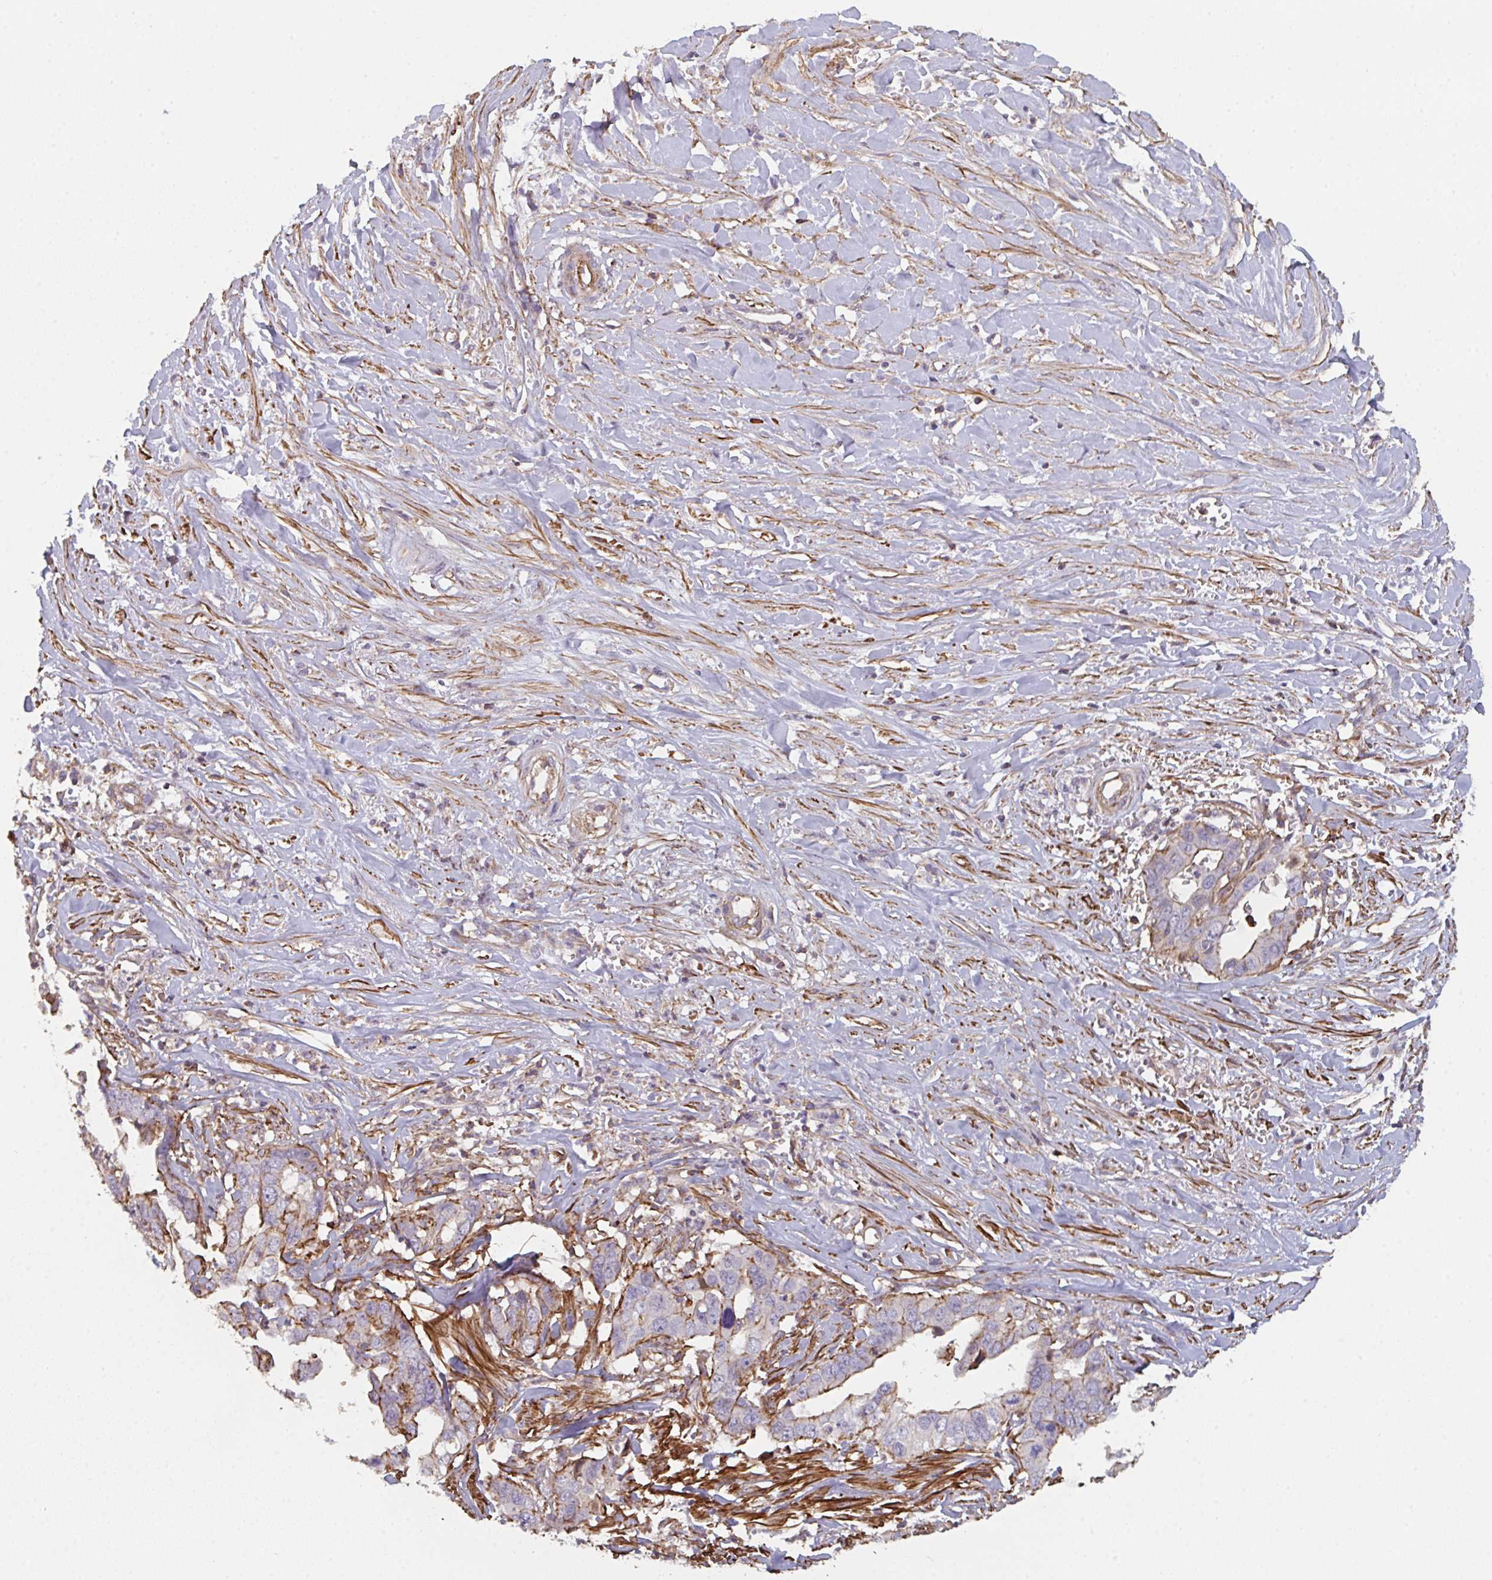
{"staining": {"intensity": "moderate", "quantity": "25%-75%", "location": "cytoplasmic/membranous"}, "tissue": "liver cancer", "cell_type": "Tumor cells", "image_type": "cancer", "snomed": [{"axis": "morphology", "description": "Cholangiocarcinoma"}, {"axis": "topography", "description": "Liver"}], "caption": "Tumor cells show medium levels of moderate cytoplasmic/membranous staining in approximately 25%-75% of cells in human cholangiocarcinoma (liver).", "gene": "FZD2", "patient": {"sex": "female", "age": 79}}